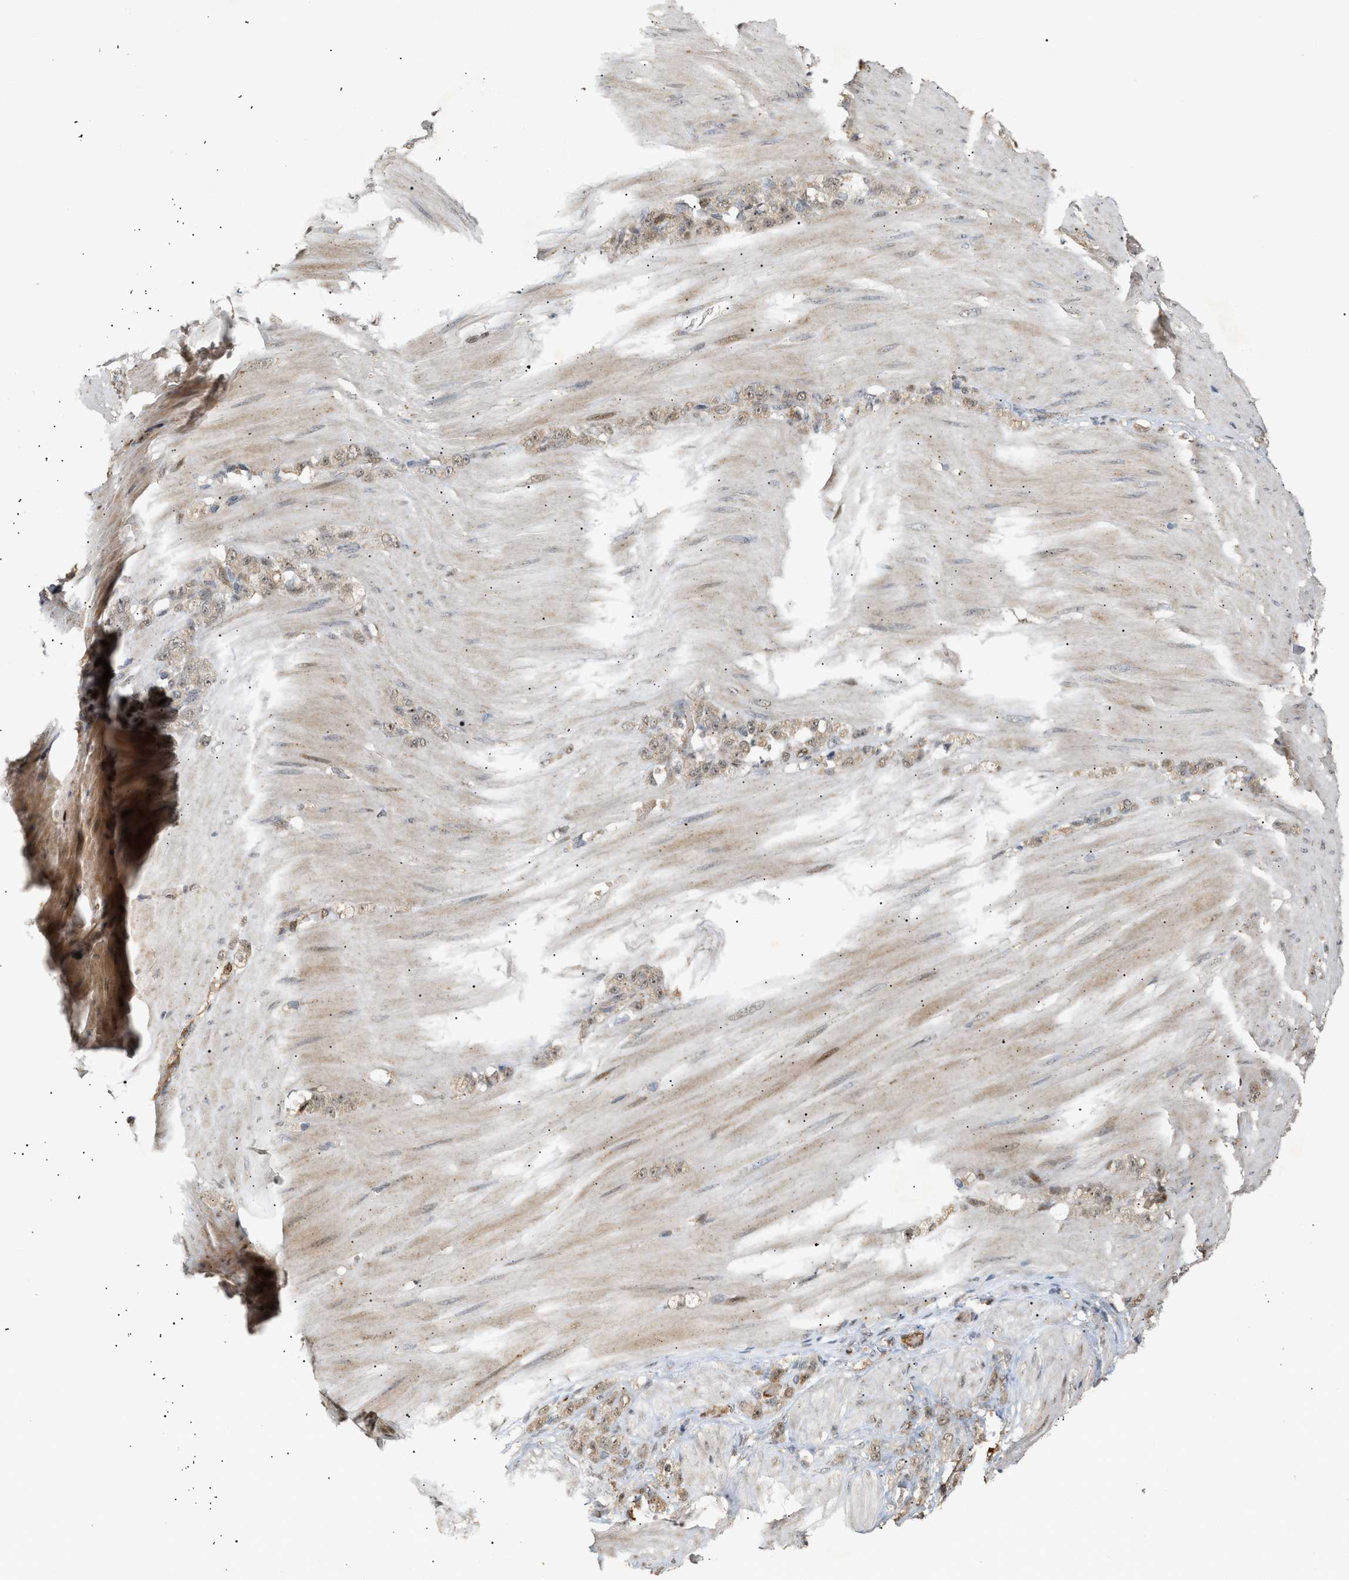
{"staining": {"intensity": "weak", "quantity": ">75%", "location": "nuclear"}, "tissue": "stomach cancer", "cell_type": "Tumor cells", "image_type": "cancer", "snomed": [{"axis": "morphology", "description": "Normal tissue, NOS"}, {"axis": "morphology", "description": "Adenocarcinoma, NOS"}, {"axis": "topography", "description": "Stomach"}], "caption": "Adenocarcinoma (stomach) was stained to show a protein in brown. There is low levels of weak nuclear expression in about >75% of tumor cells.", "gene": "ZFAND5", "patient": {"sex": "male", "age": 82}}